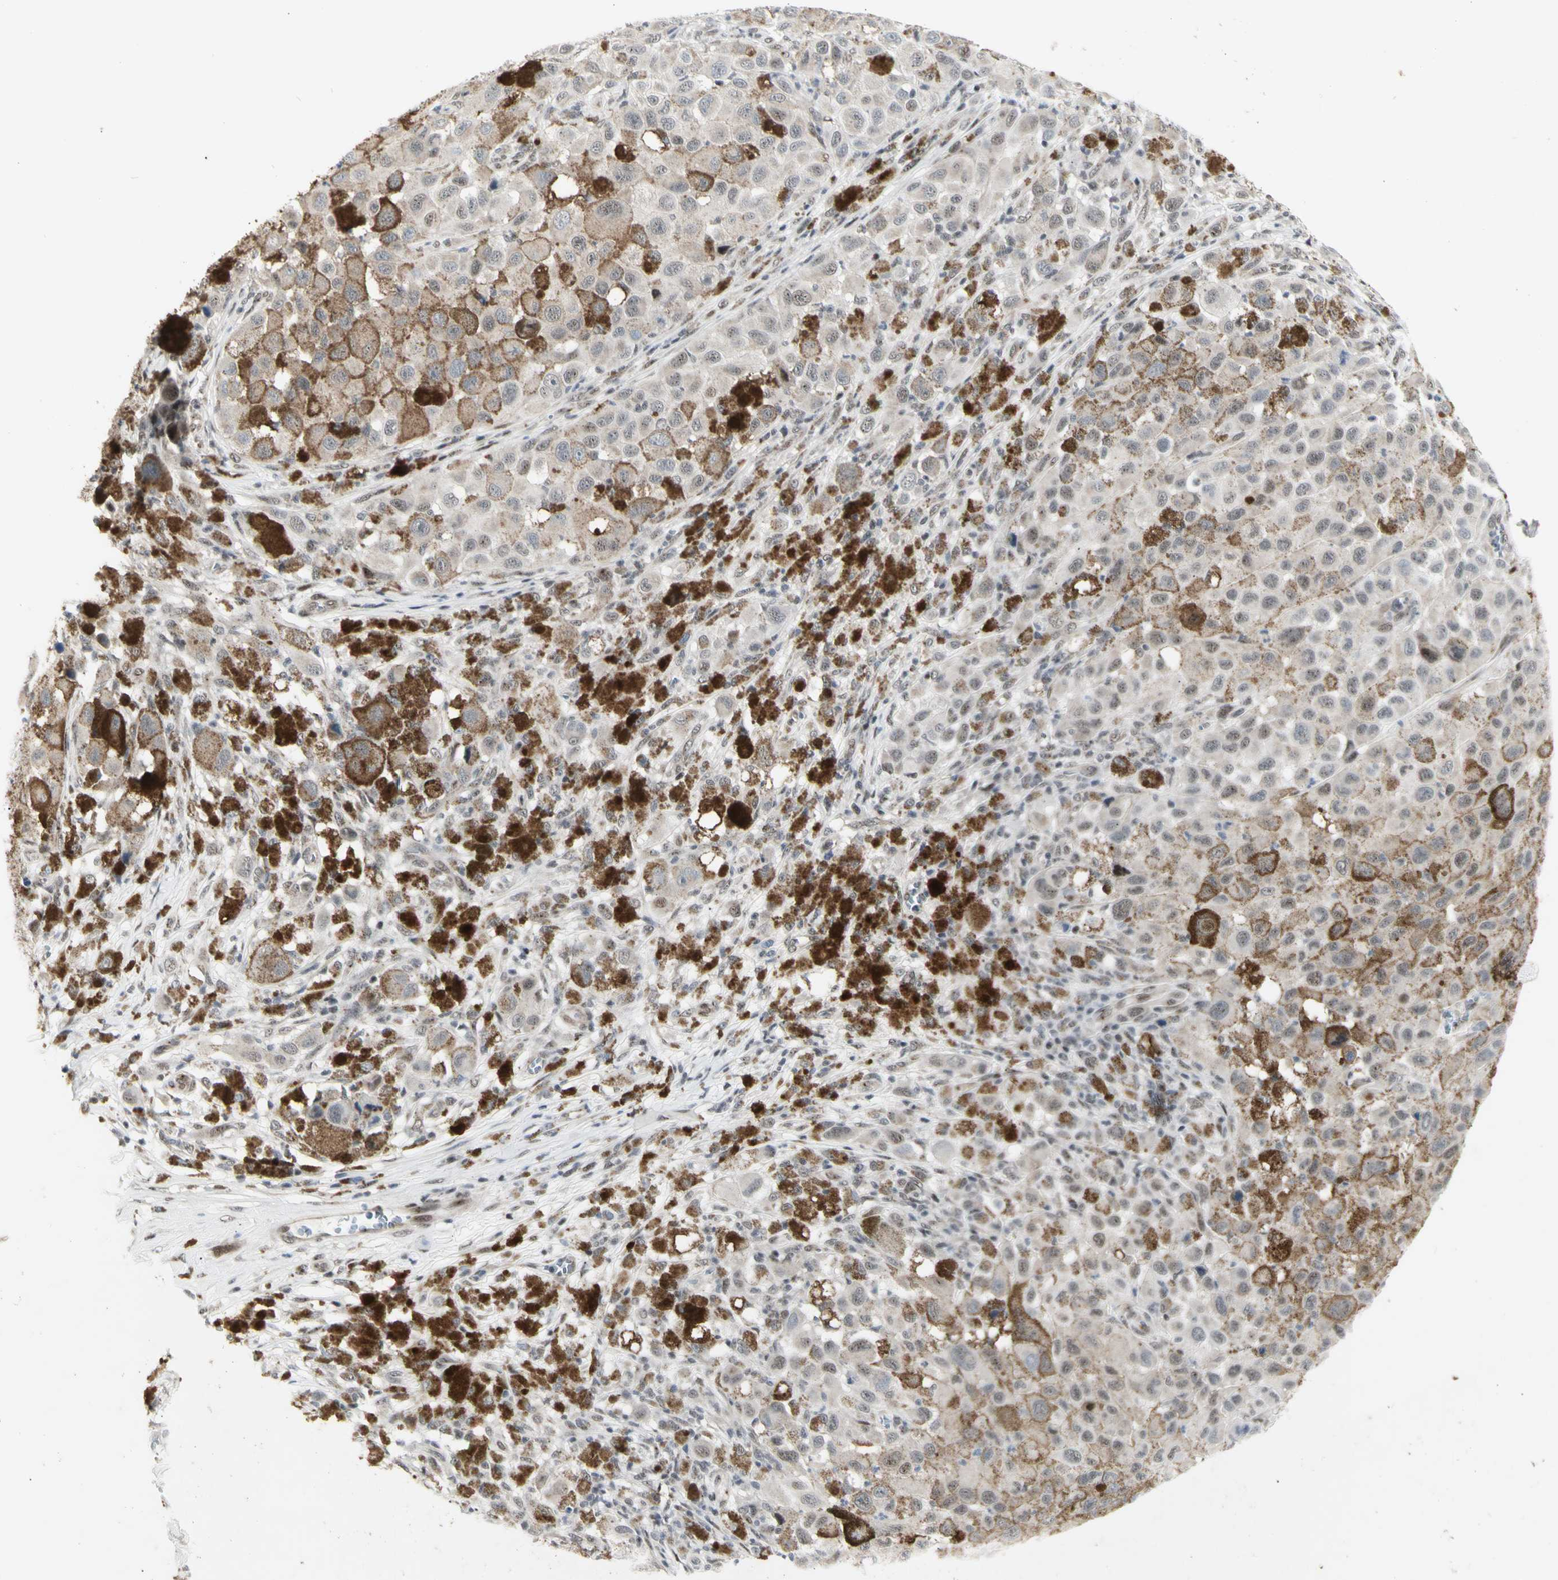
{"staining": {"intensity": "weak", "quantity": ">75%", "location": "cytoplasmic/membranous"}, "tissue": "melanoma", "cell_type": "Tumor cells", "image_type": "cancer", "snomed": [{"axis": "morphology", "description": "Malignant melanoma, NOS"}, {"axis": "topography", "description": "Skin"}], "caption": "A brown stain shows weak cytoplasmic/membranous expression of a protein in human malignant melanoma tumor cells. Using DAB (brown) and hematoxylin (blue) stains, captured at high magnification using brightfield microscopy.", "gene": "DHRS7B", "patient": {"sex": "male", "age": 96}}